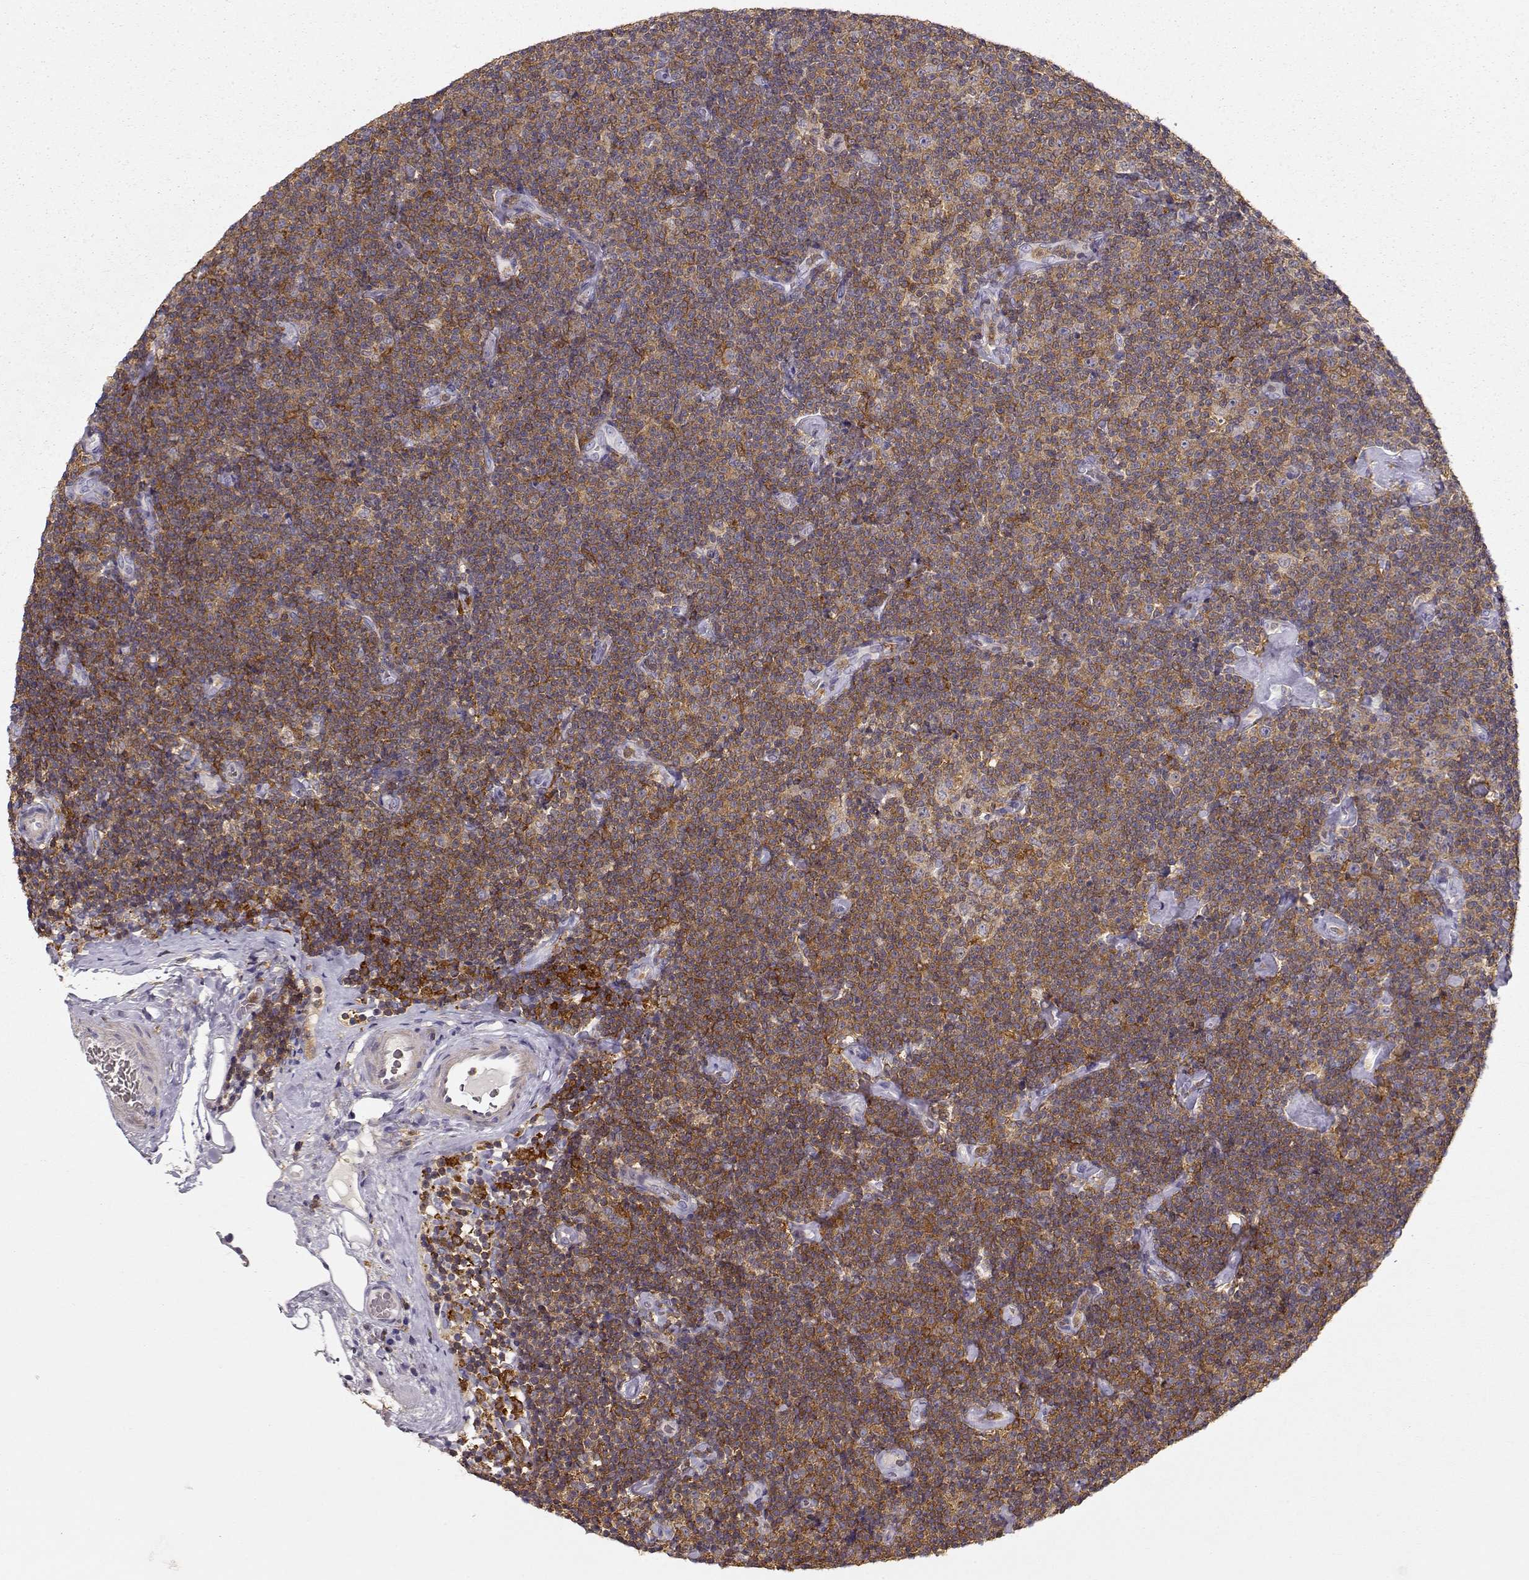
{"staining": {"intensity": "moderate", "quantity": ">75%", "location": "cytoplasmic/membranous"}, "tissue": "lymphoma", "cell_type": "Tumor cells", "image_type": "cancer", "snomed": [{"axis": "morphology", "description": "Malignant lymphoma, non-Hodgkin's type, Low grade"}, {"axis": "topography", "description": "Lymph node"}], "caption": "Immunohistochemistry (IHC) staining of lymphoma, which demonstrates medium levels of moderate cytoplasmic/membranous expression in approximately >75% of tumor cells indicating moderate cytoplasmic/membranous protein positivity. The staining was performed using DAB (3,3'-diaminobenzidine) (brown) for protein detection and nuclei were counterstained in hematoxylin (blue).", "gene": "VAV1", "patient": {"sex": "male", "age": 81}}